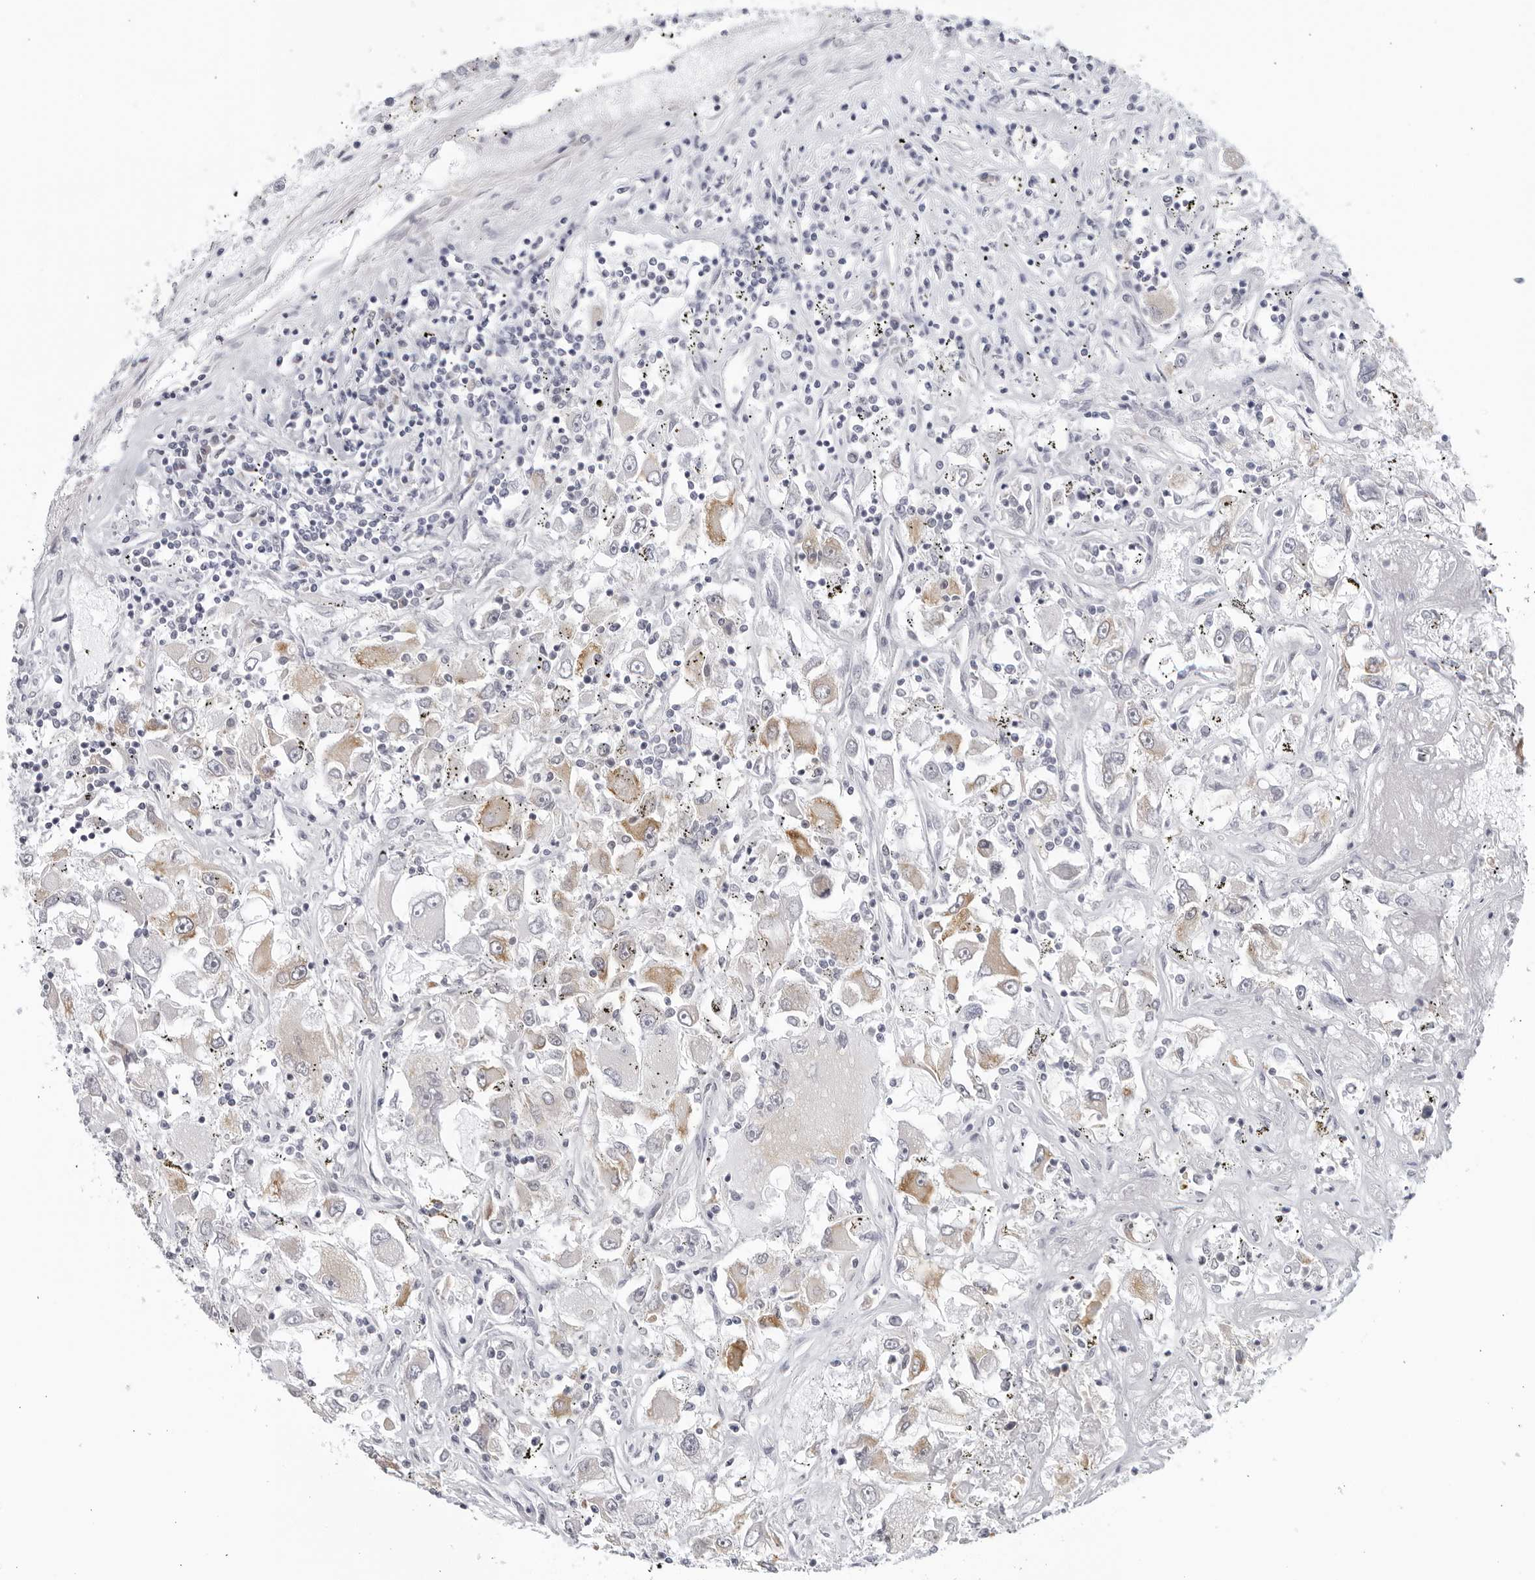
{"staining": {"intensity": "moderate", "quantity": "<25%", "location": "cytoplasmic/membranous"}, "tissue": "renal cancer", "cell_type": "Tumor cells", "image_type": "cancer", "snomed": [{"axis": "morphology", "description": "Adenocarcinoma, NOS"}, {"axis": "topography", "description": "Kidney"}], "caption": "This is an image of IHC staining of renal adenocarcinoma, which shows moderate staining in the cytoplasmic/membranous of tumor cells.", "gene": "WDTC1", "patient": {"sex": "female", "age": 52}}